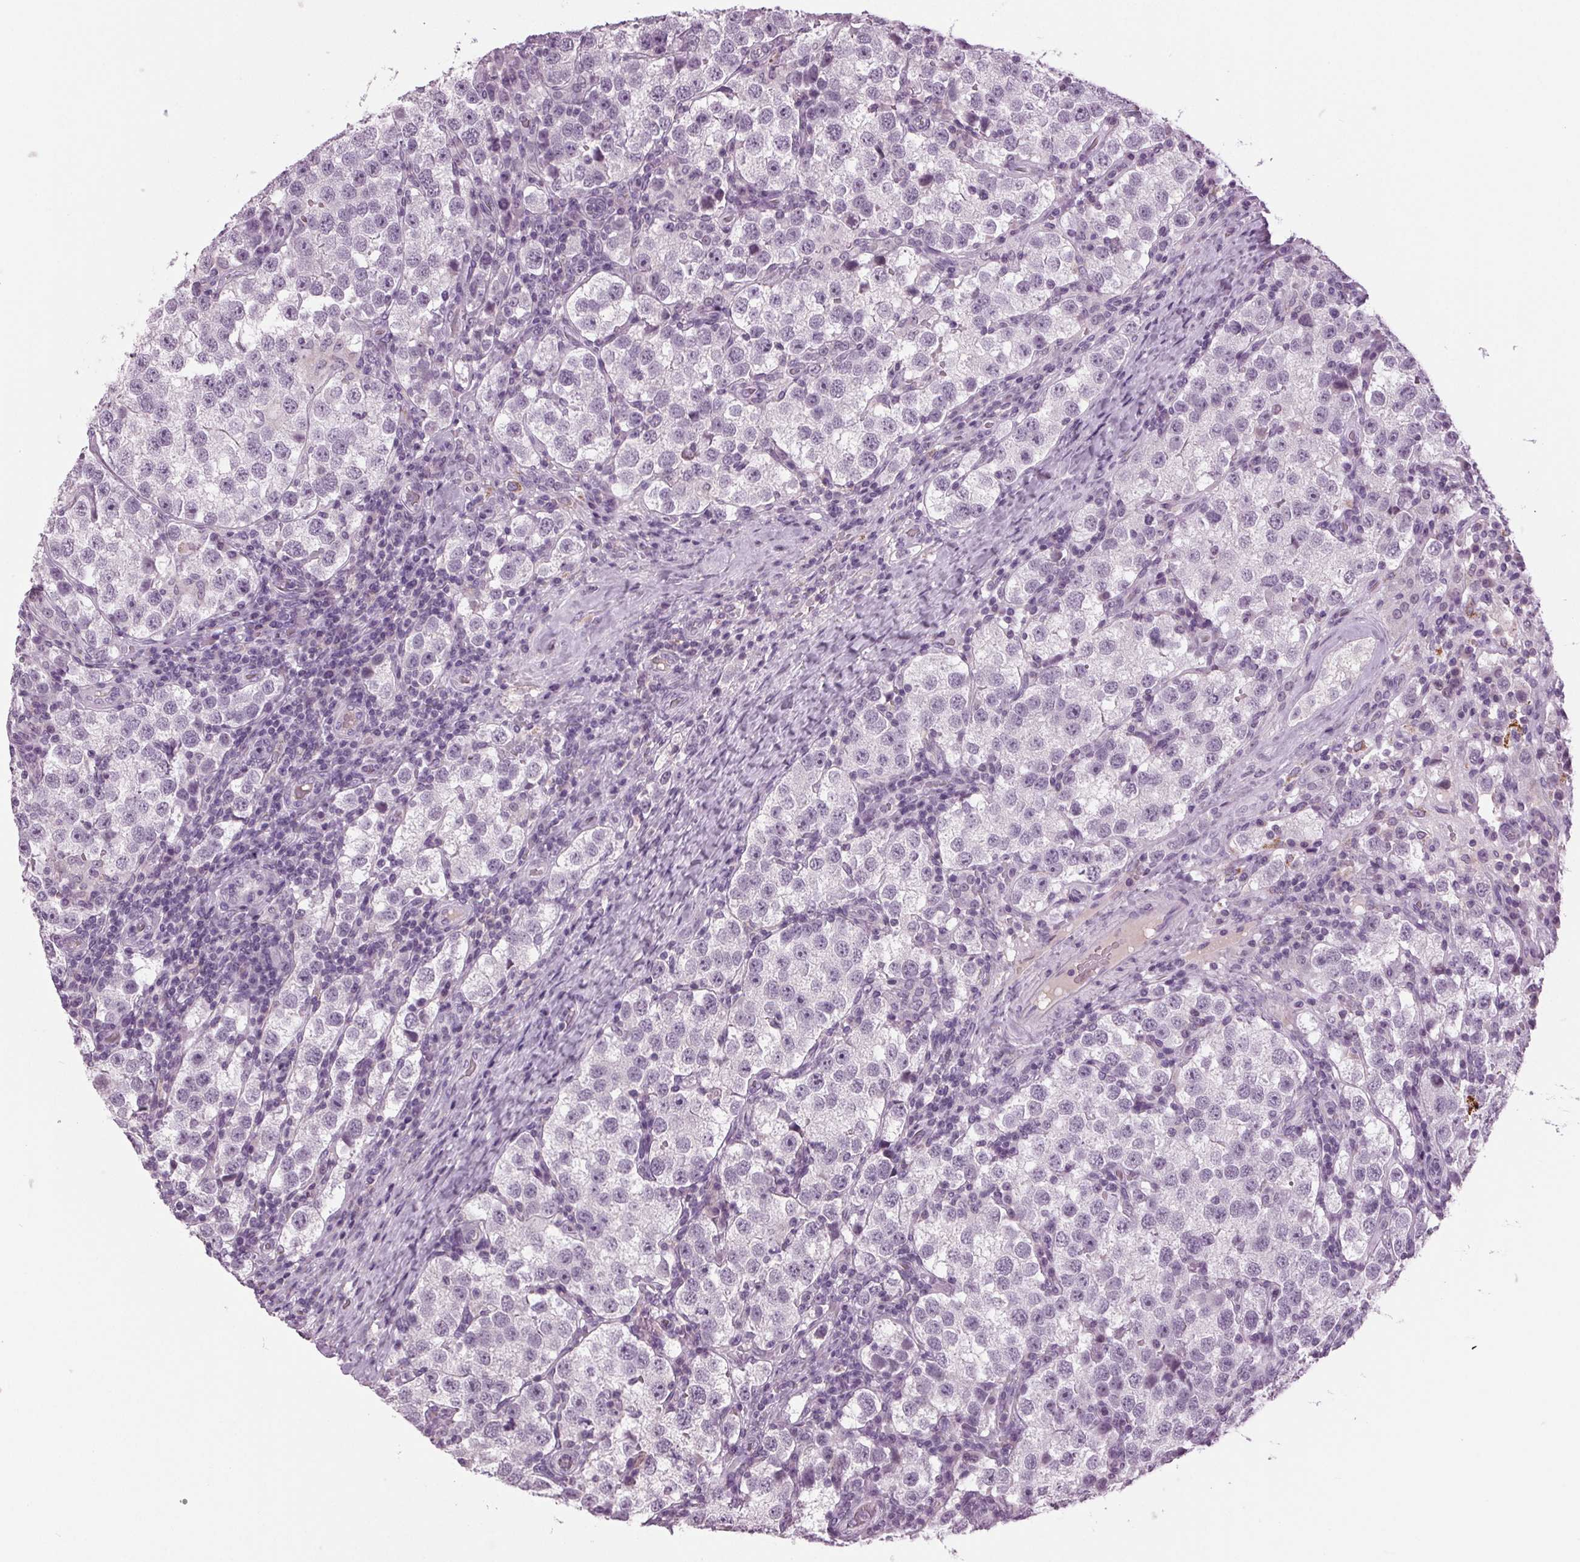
{"staining": {"intensity": "negative", "quantity": "none", "location": "none"}, "tissue": "testis cancer", "cell_type": "Tumor cells", "image_type": "cancer", "snomed": [{"axis": "morphology", "description": "Seminoma, NOS"}, {"axis": "topography", "description": "Testis"}], "caption": "IHC image of neoplastic tissue: human testis seminoma stained with DAB reveals no significant protein staining in tumor cells. (IHC, brightfield microscopy, high magnification).", "gene": "DNAH12", "patient": {"sex": "male", "age": 37}}